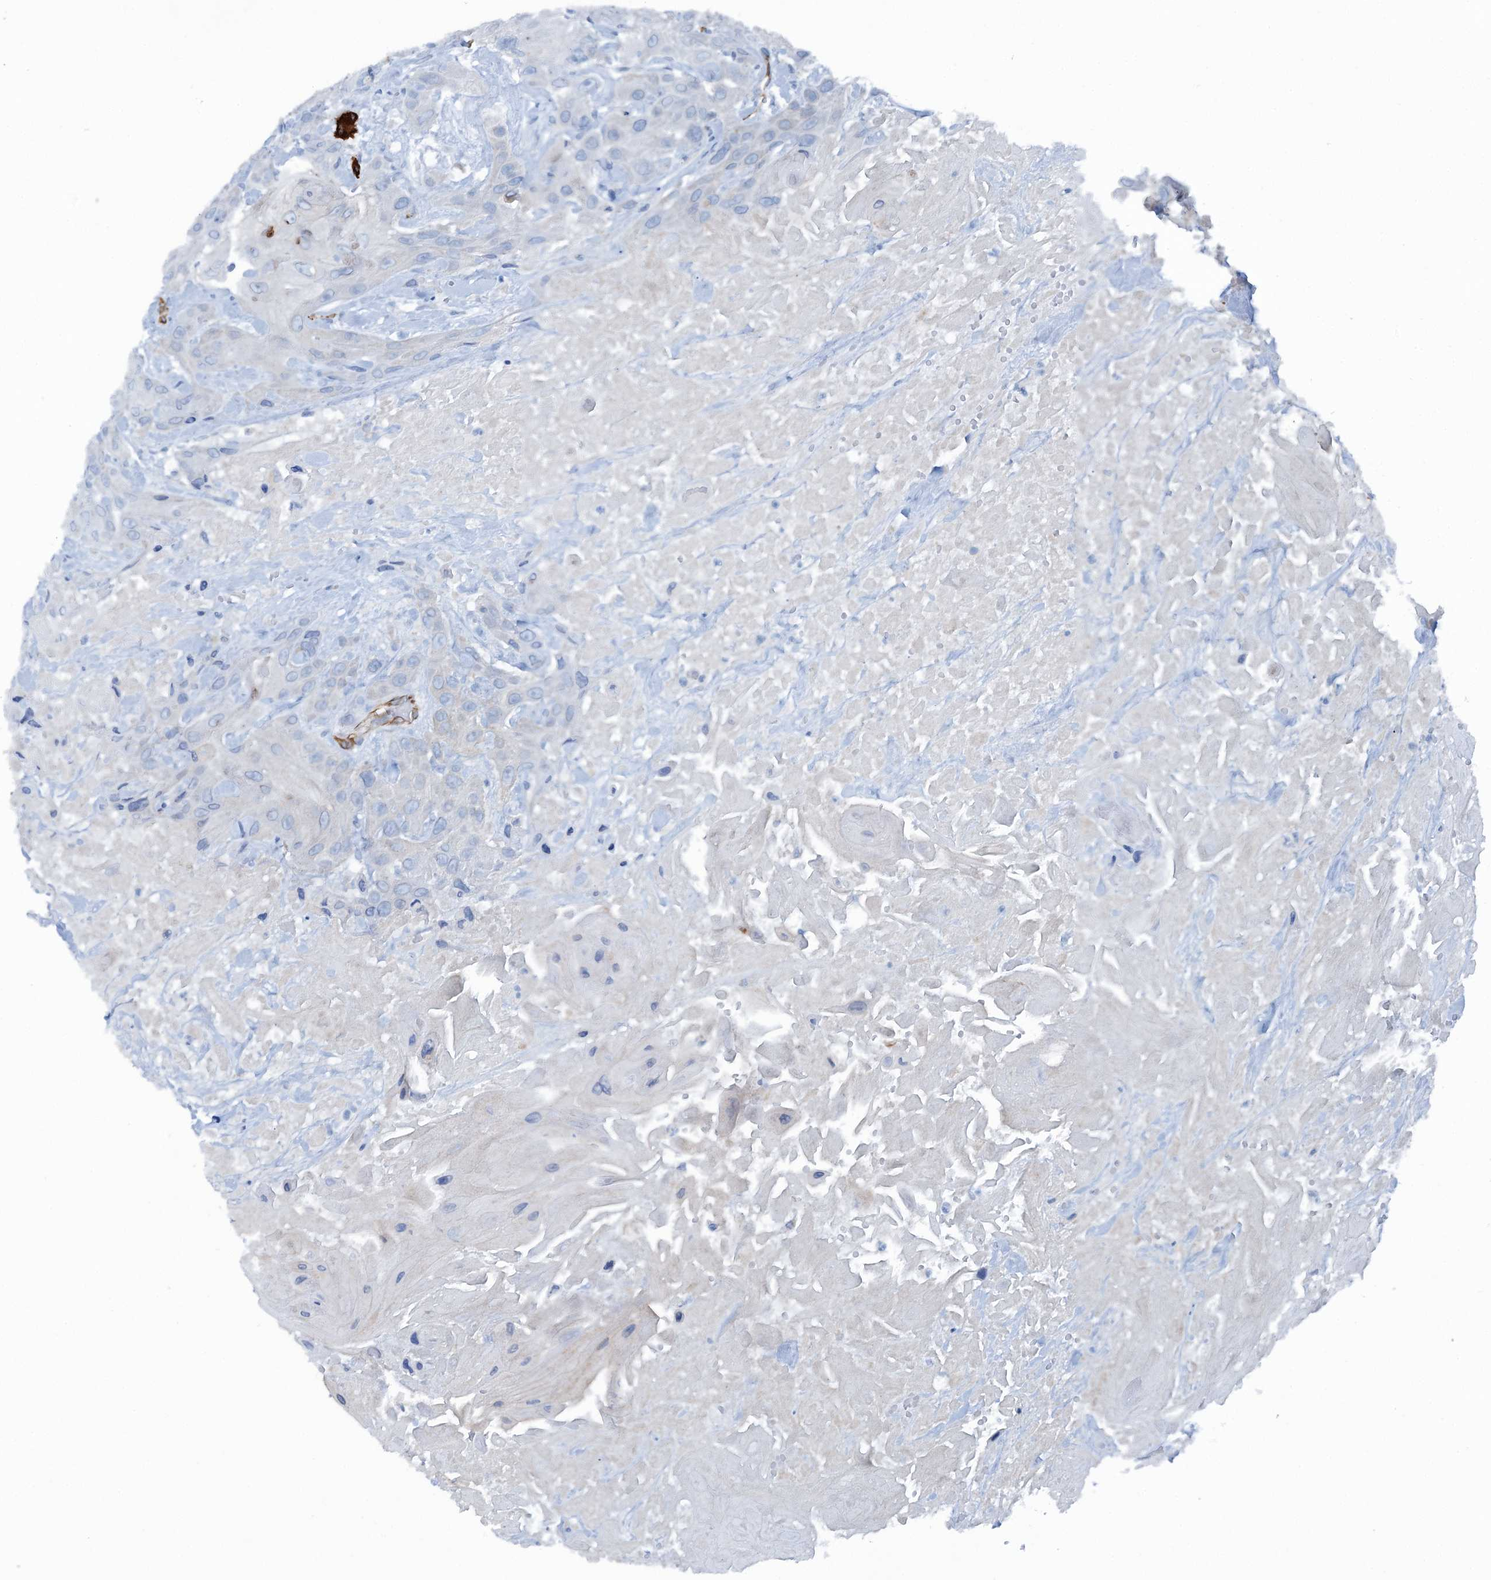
{"staining": {"intensity": "negative", "quantity": "none", "location": "none"}, "tissue": "head and neck cancer", "cell_type": "Tumor cells", "image_type": "cancer", "snomed": [{"axis": "morphology", "description": "Squamous cell carcinoma, NOS"}, {"axis": "topography", "description": "Head-Neck"}], "caption": "Micrograph shows no significant protein staining in tumor cells of head and neck squamous cell carcinoma.", "gene": "CALCOCO1", "patient": {"sex": "male", "age": 81}}